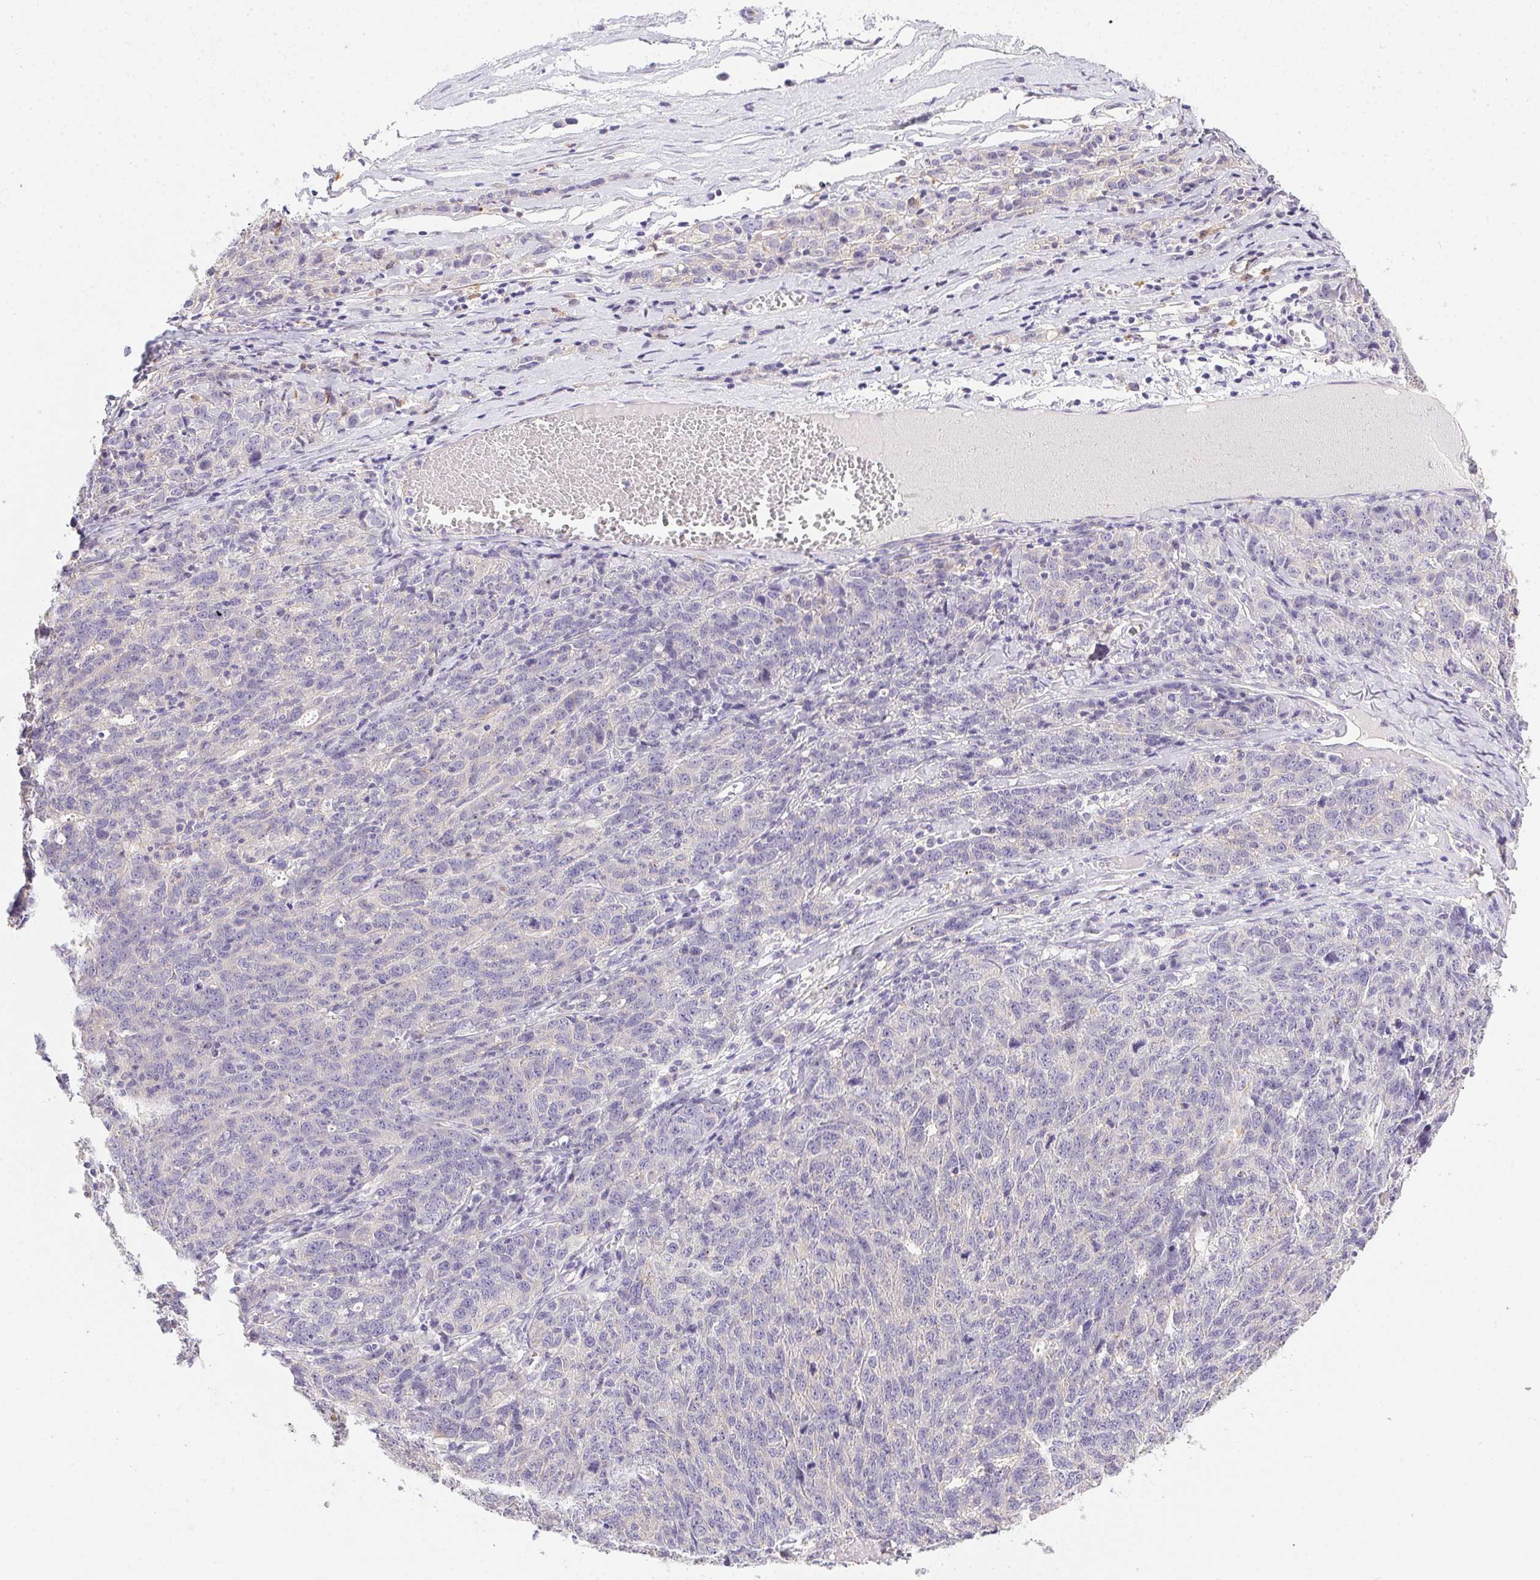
{"staining": {"intensity": "negative", "quantity": "none", "location": "none"}, "tissue": "ovarian cancer", "cell_type": "Tumor cells", "image_type": "cancer", "snomed": [{"axis": "morphology", "description": "Cystadenocarcinoma, serous, NOS"}, {"axis": "topography", "description": "Ovary"}], "caption": "Immunohistochemical staining of serous cystadenocarcinoma (ovarian) reveals no significant staining in tumor cells. (DAB immunohistochemistry visualized using brightfield microscopy, high magnification).", "gene": "SLC17A7", "patient": {"sex": "female", "age": 71}}